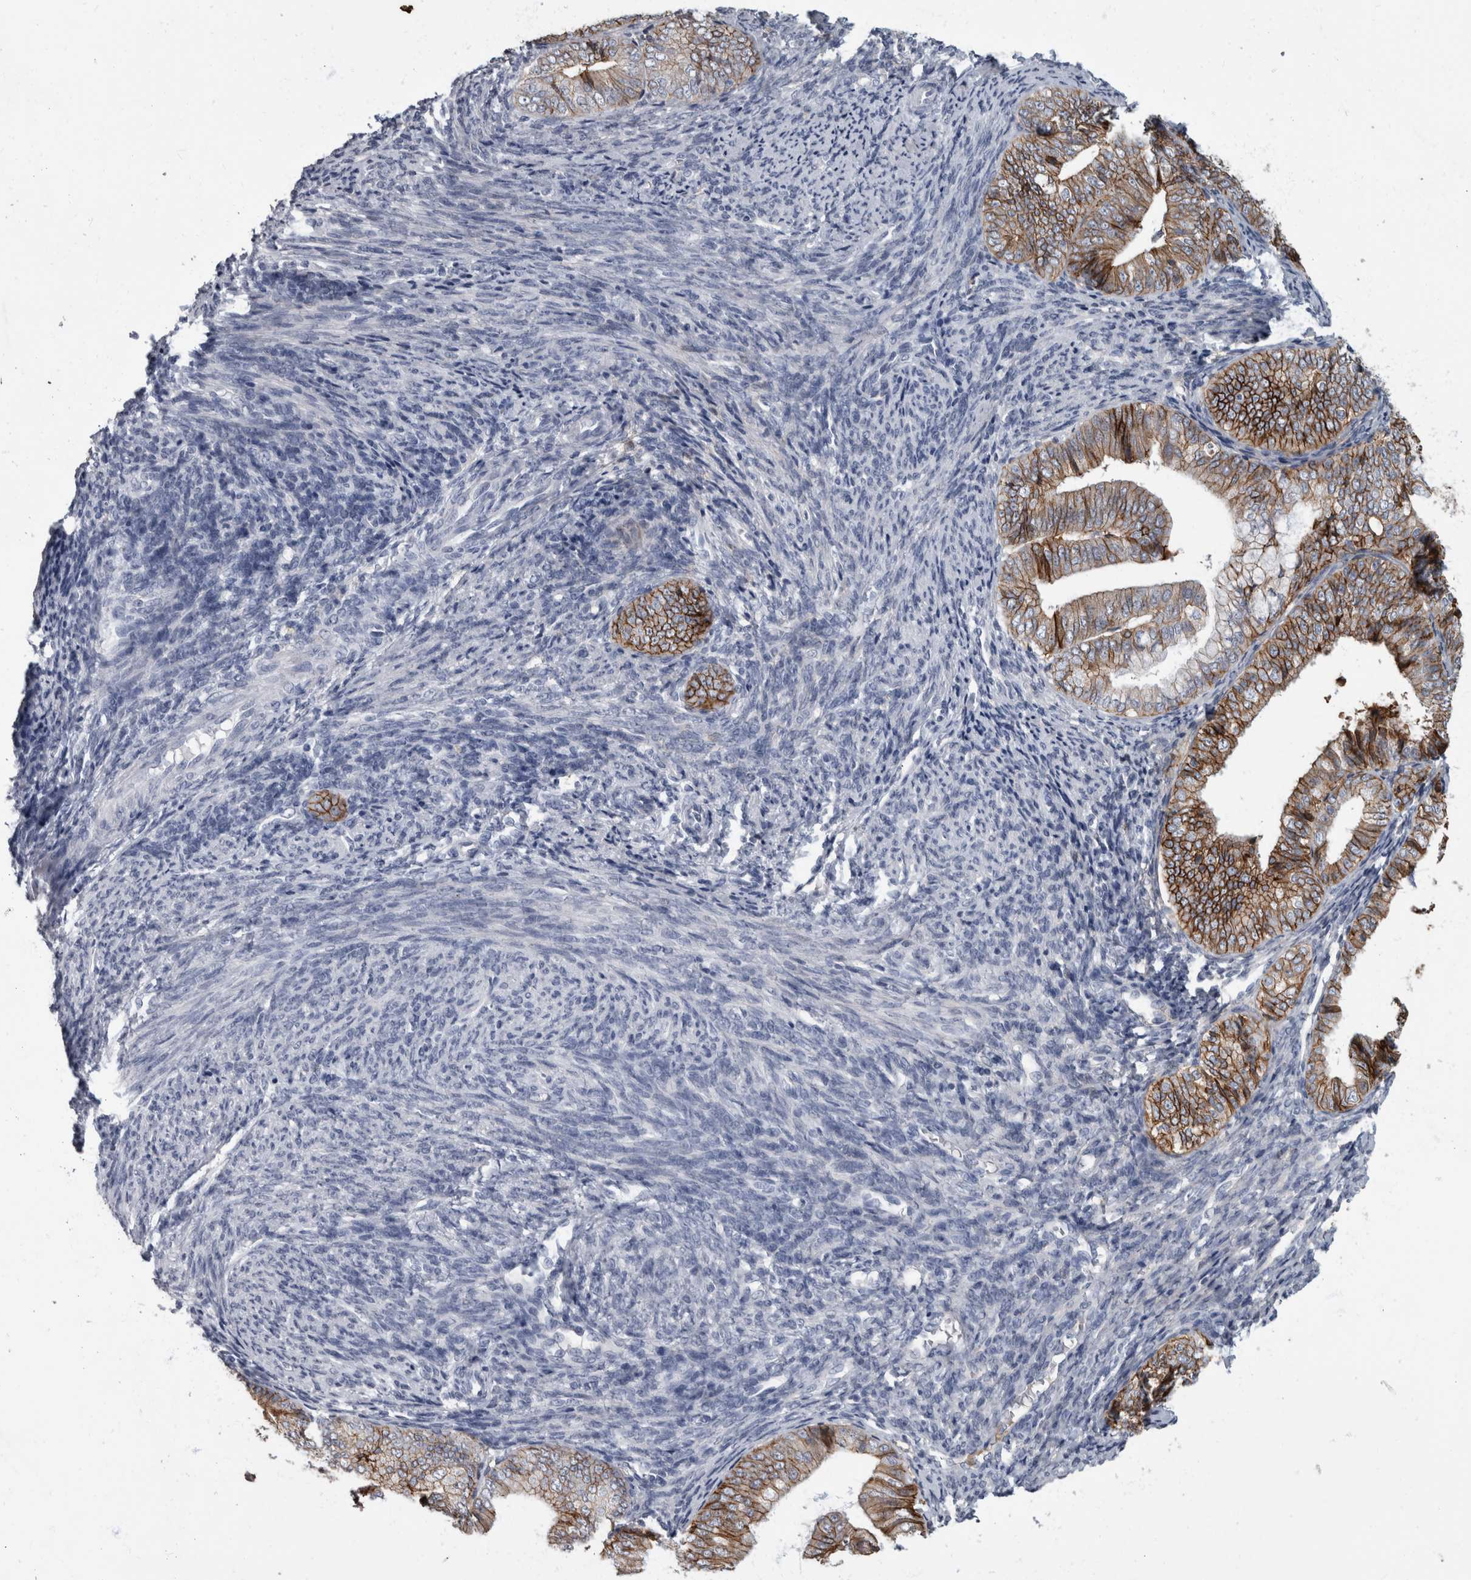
{"staining": {"intensity": "strong", "quantity": ">75%", "location": "cytoplasmic/membranous"}, "tissue": "endometrial cancer", "cell_type": "Tumor cells", "image_type": "cancer", "snomed": [{"axis": "morphology", "description": "Adenocarcinoma, NOS"}, {"axis": "topography", "description": "Endometrium"}], "caption": "This is a photomicrograph of immunohistochemistry (IHC) staining of endometrial cancer, which shows strong positivity in the cytoplasmic/membranous of tumor cells.", "gene": "DSG2", "patient": {"sex": "female", "age": 63}}